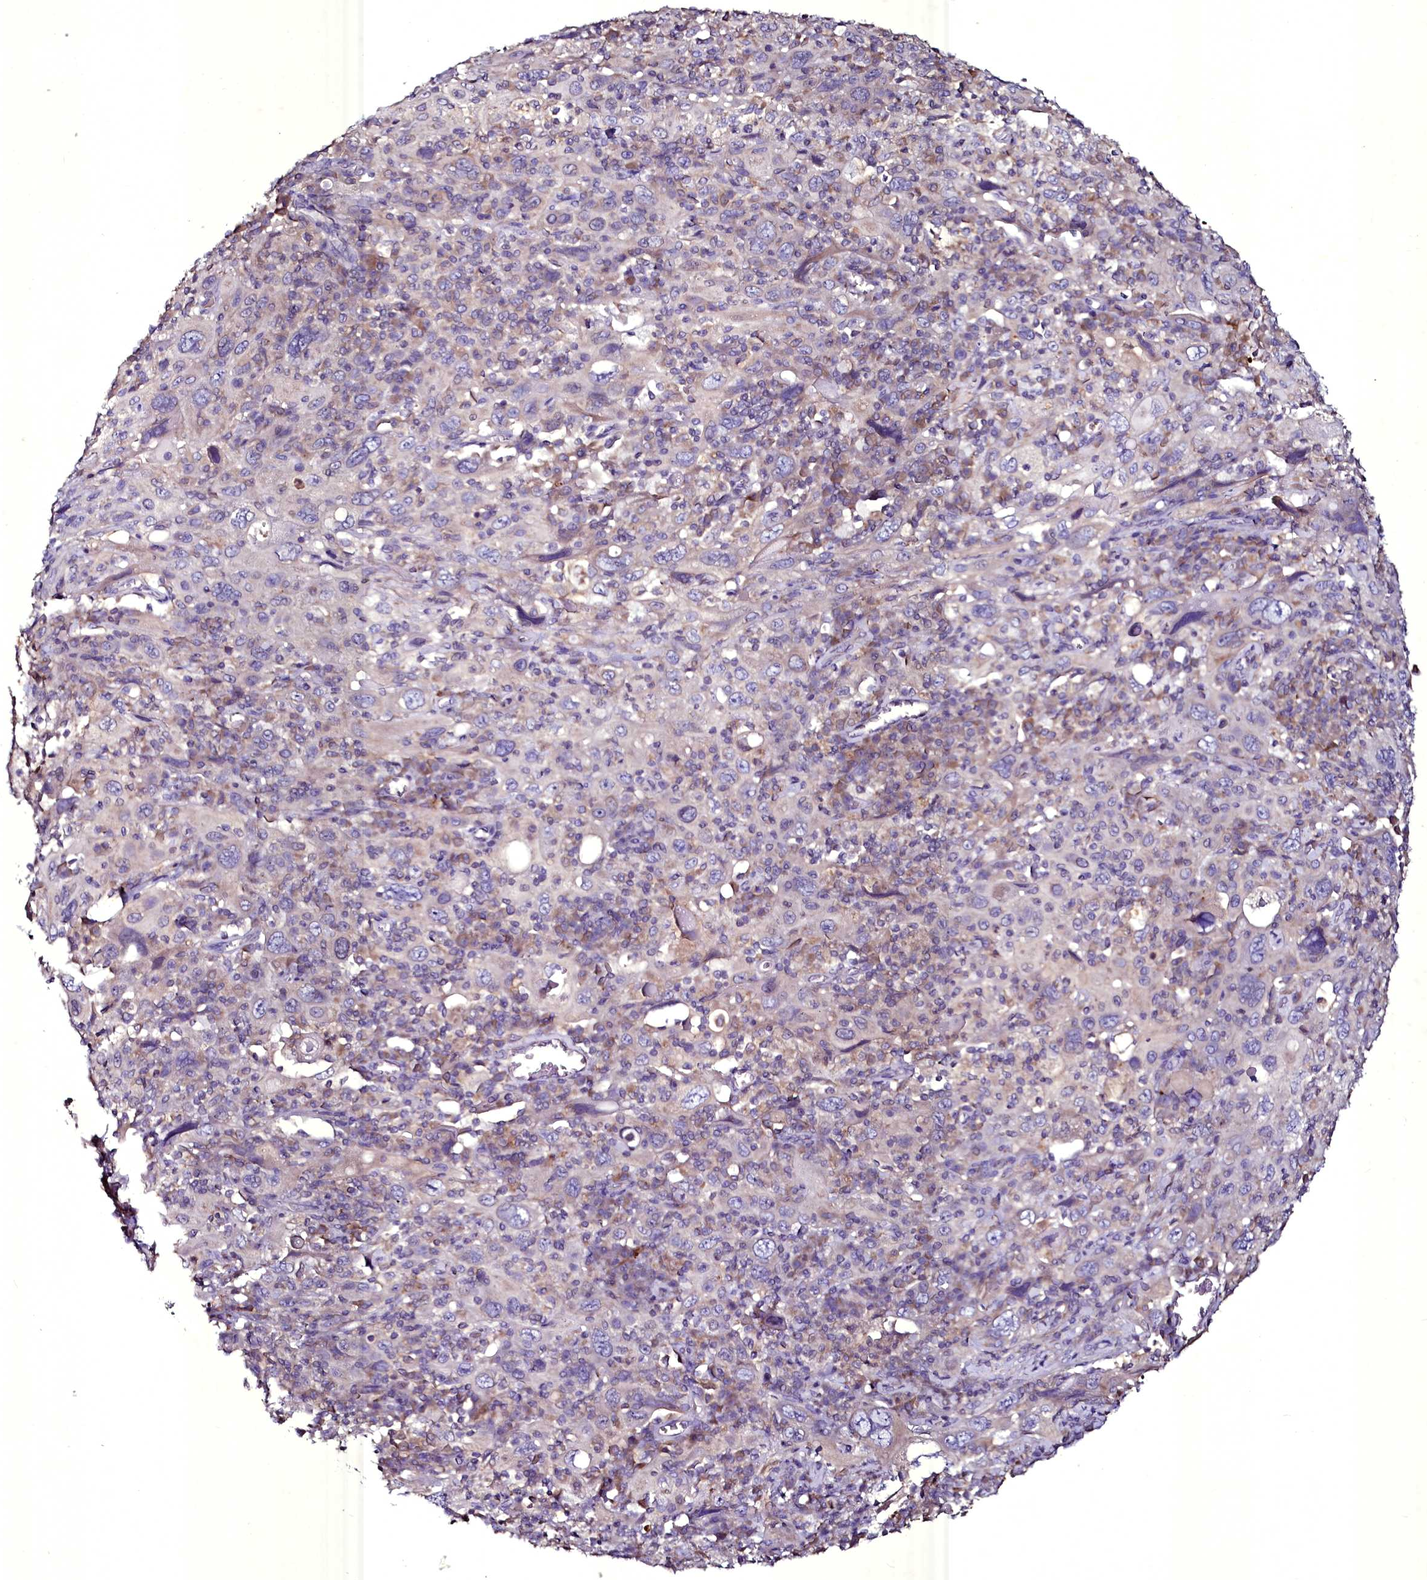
{"staining": {"intensity": "negative", "quantity": "none", "location": "none"}, "tissue": "cervical cancer", "cell_type": "Tumor cells", "image_type": "cancer", "snomed": [{"axis": "morphology", "description": "Squamous cell carcinoma, NOS"}, {"axis": "topography", "description": "Cervix"}], "caption": "Human squamous cell carcinoma (cervical) stained for a protein using immunohistochemistry (IHC) reveals no expression in tumor cells.", "gene": "SELENOT", "patient": {"sex": "female", "age": 46}}